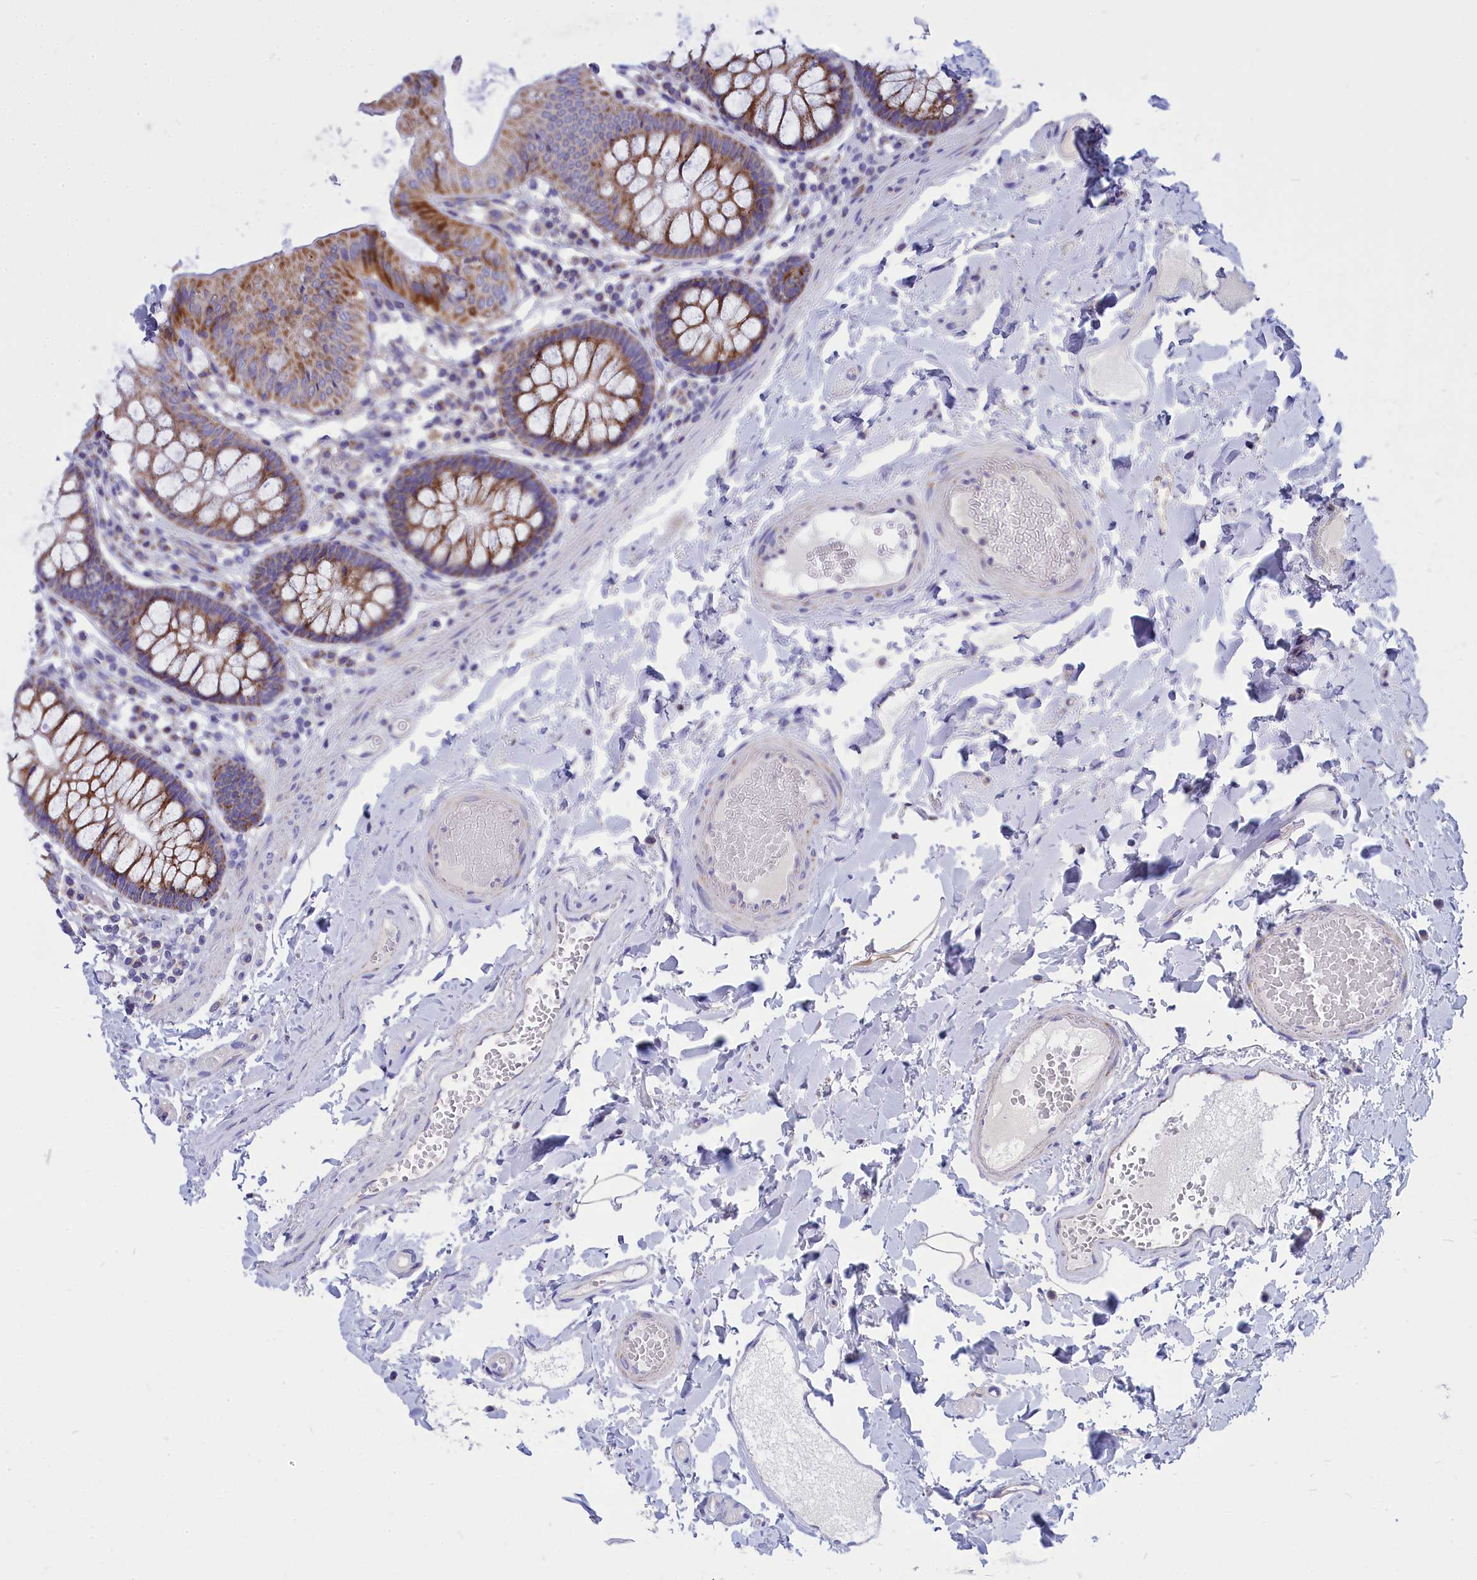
{"staining": {"intensity": "negative", "quantity": "none", "location": "none"}, "tissue": "colon", "cell_type": "Endothelial cells", "image_type": "normal", "snomed": [{"axis": "morphology", "description": "Normal tissue, NOS"}, {"axis": "topography", "description": "Colon"}], "caption": "Immunohistochemistry (IHC) histopathology image of unremarkable colon: colon stained with DAB exhibits no significant protein positivity in endothelial cells.", "gene": "CCRL2", "patient": {"sex": "male", "age": 84}}